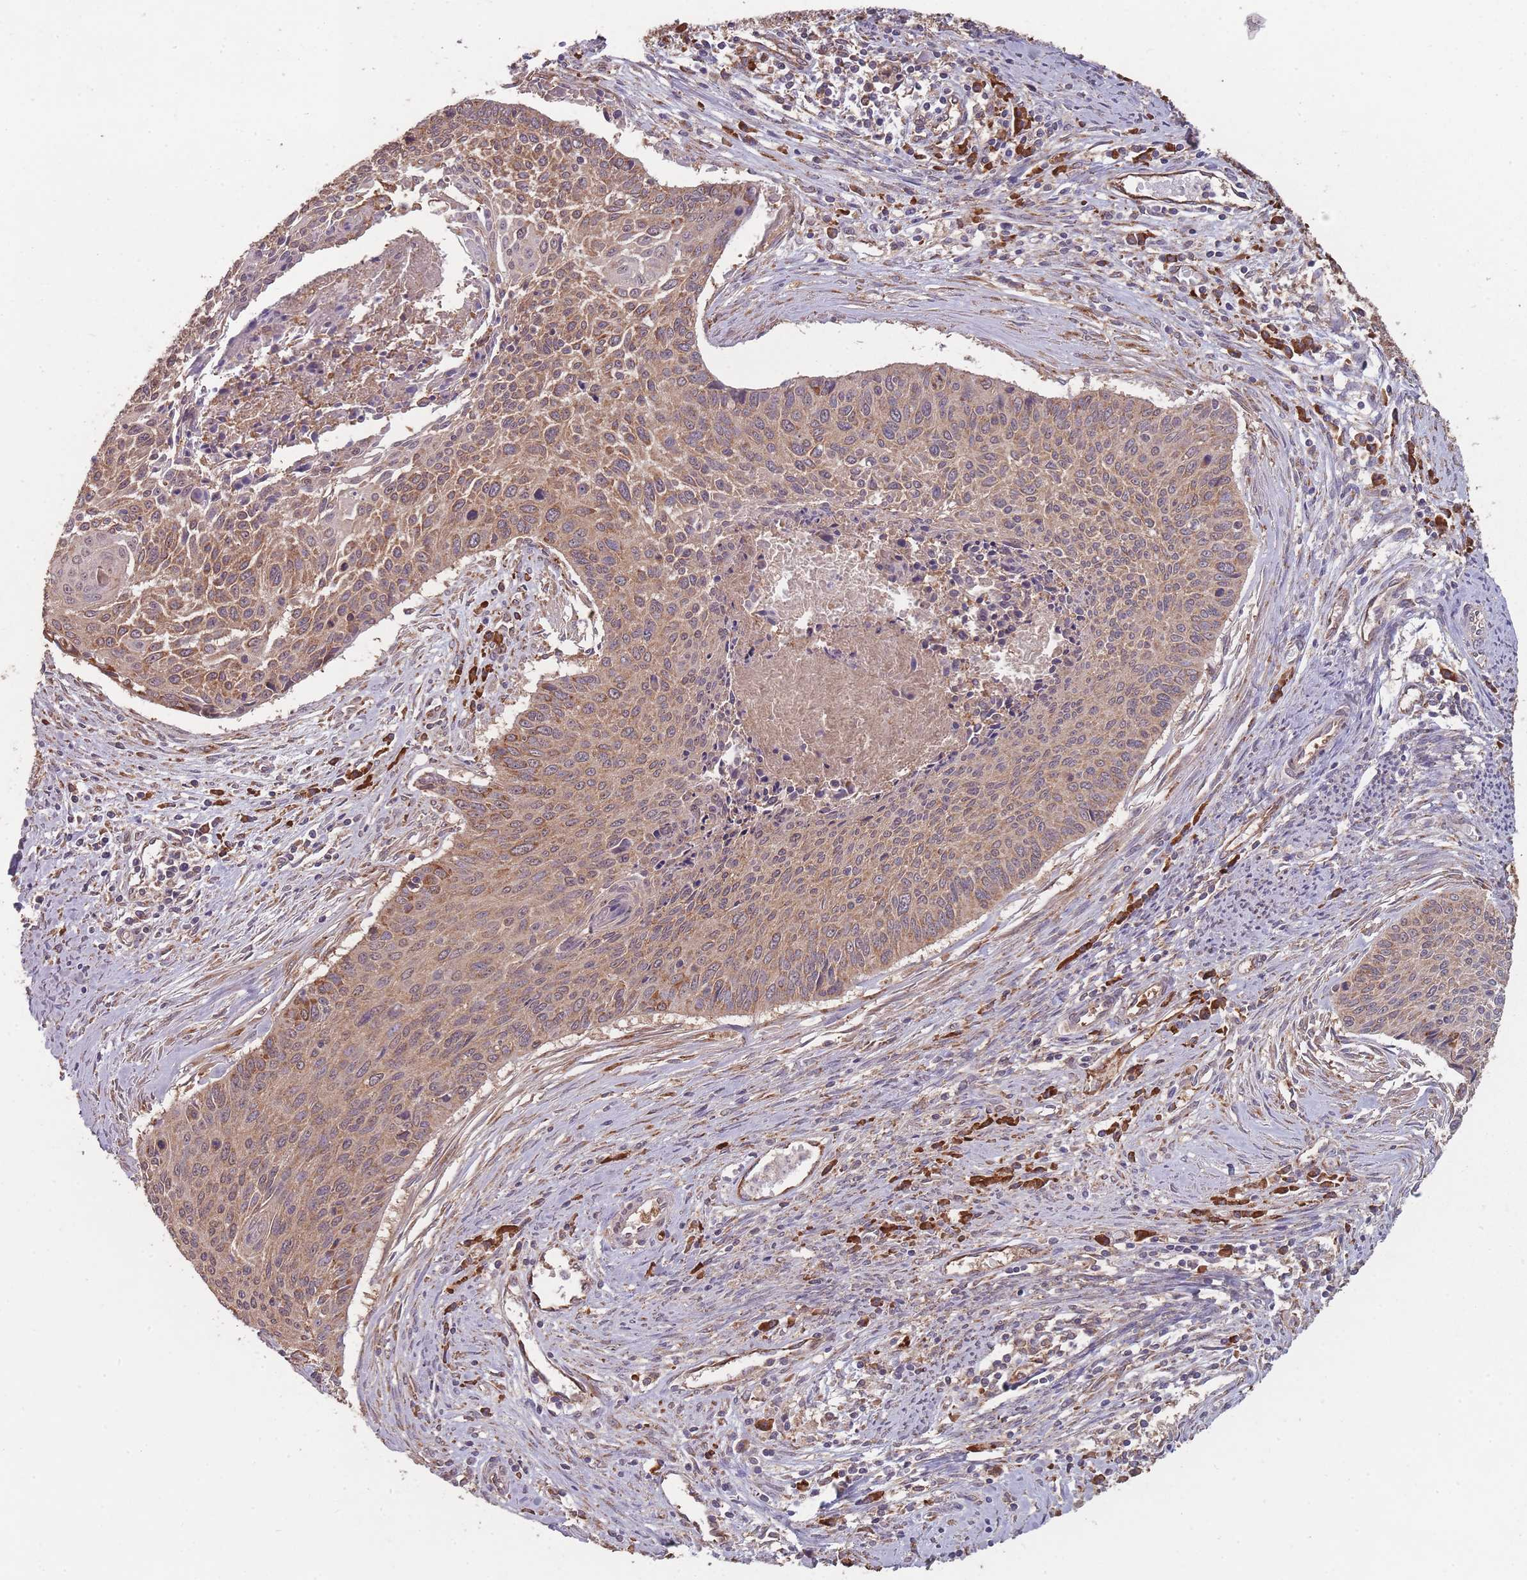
{"staining": {"intensity": "moderate", "quantity": ">75%", "location": "cytoplasmic/membranous"}, "tissue": "cervical cancer", "cell_type": "Tumor cells", "image_type": "cancer", "snomed": [{"axis": "morphology", "description": "Squamous cell carcinoma, NOS"}, {"axis": "topography", "description": "Cervix"}], "caption": "Immunohistochemical staining of human cervical cancer reveals moderate cytoplasmic/membranous protein positivity in approximately >75% of tumor cells.", "gene": "SANBR", "patient": {"sex": "female", "age": 55}}